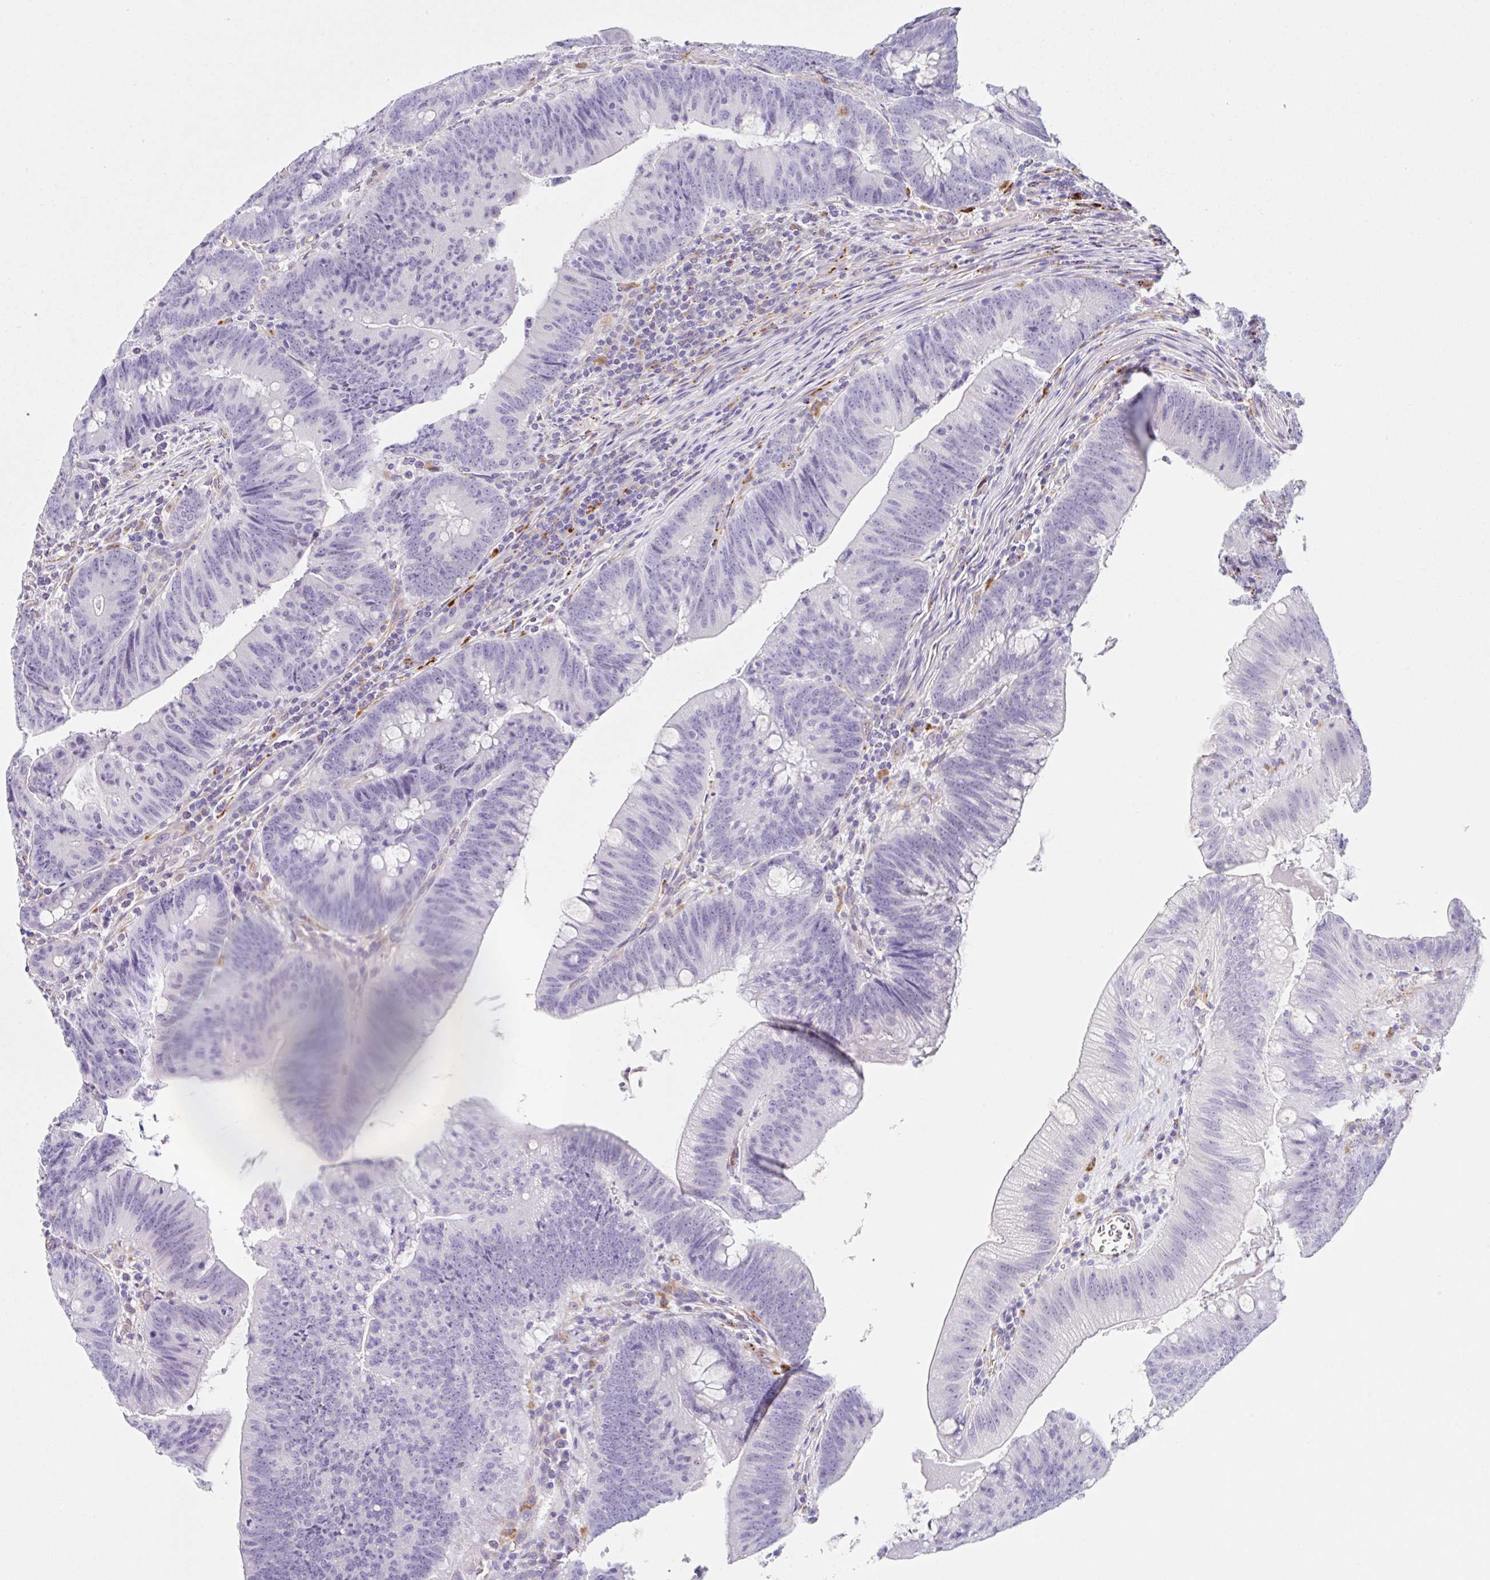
{"staining": {"intensity": "negative", "quantity": "none", "location": "none"}, "tissue": "colorectal cancer", "cell_type": "Tumor cells", "image_type": "cancer", "snomed": [{"axis": "morphology", "description": "Adenocarcinoma, NOS"}, {"axis": "topography", "description": "Colon"}], "caption": "Protein analysis of colorectal cancer demonstrates no significant expression in tumor cells. (DAB (3,3'-diaminobenzidine) immunohistochemistry (IHC) visualized using brightfield microscopy, high magnification).", "gene": "DKK4", "patient": {"sex": "female", "age": 87}}